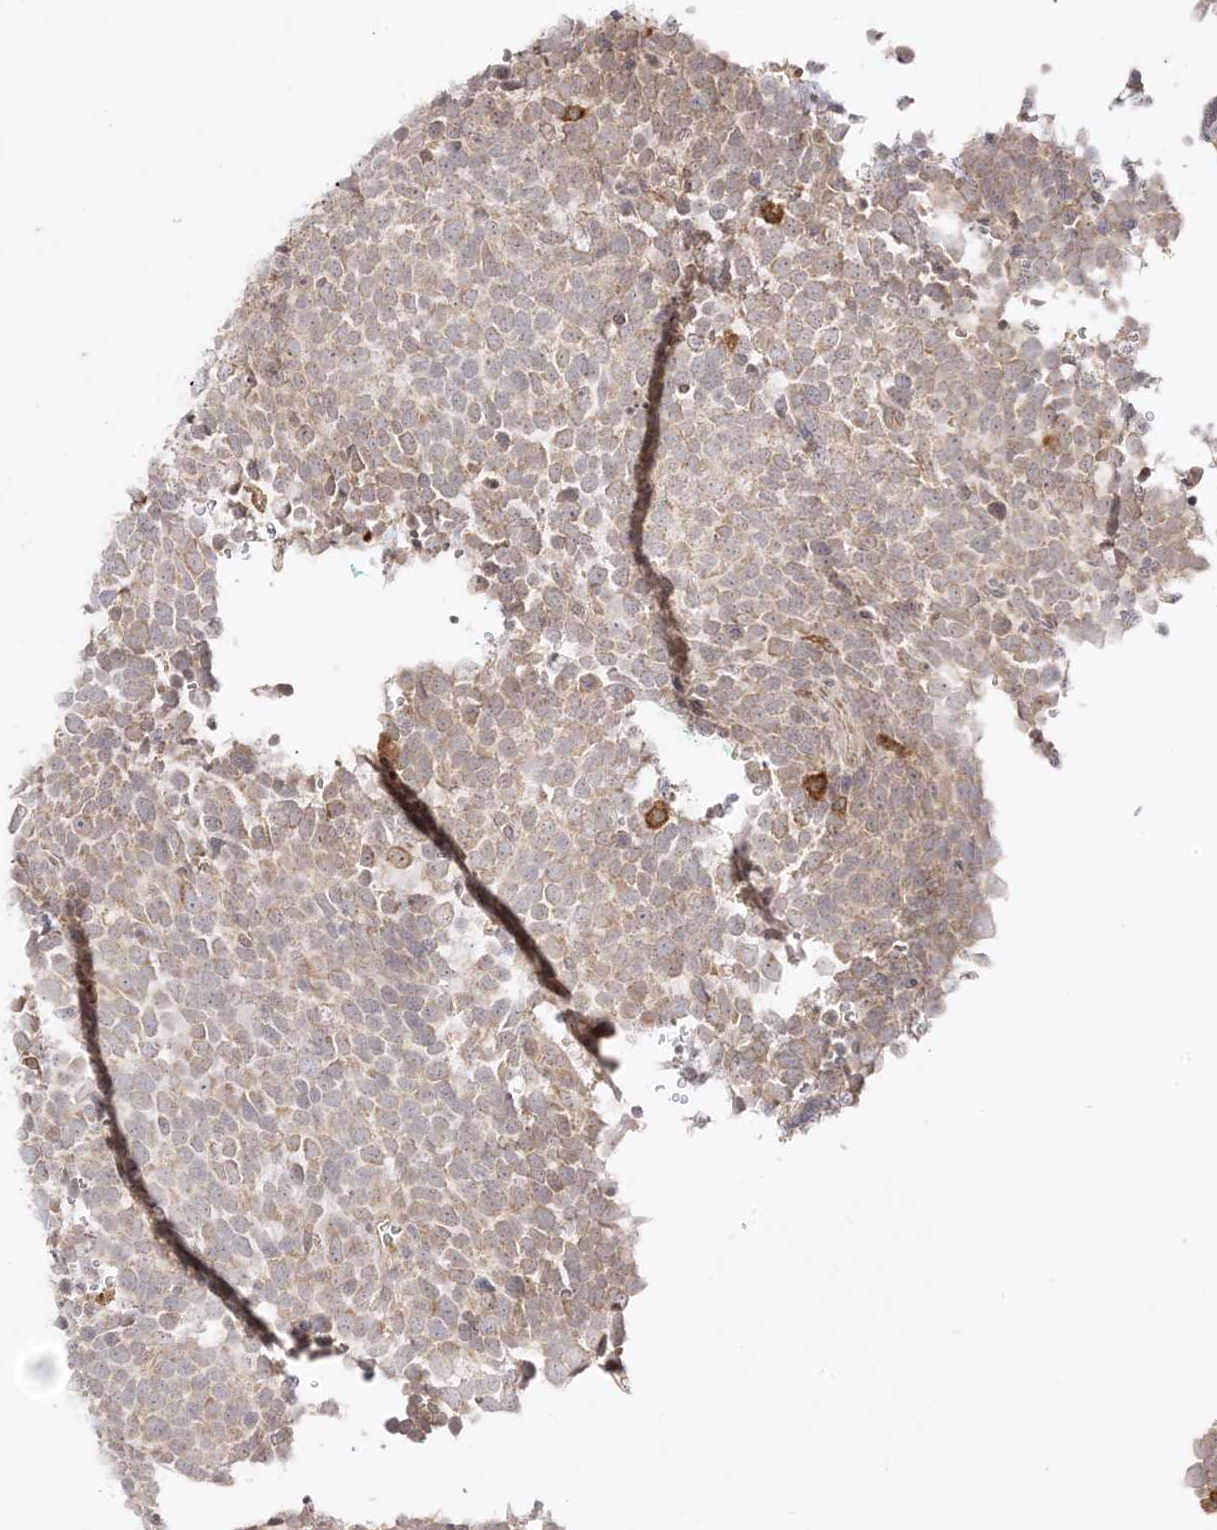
{"staining": {"intensity": "weak", "quantity": "25%-75%", "location": "cytoplasmic/membranous"}, "tissue": "urothelial cancer", "cell_type": "Tumor cells", "image_type": "cancer", "snomed": [{"axis": "morphology", "description": "Urothelial carcinoma, High grade"}, {"axis": "topography", "description": "Urinary bladder"}], "caption": "The micrograph exhibits immunohistochemical staining of high-grade urothelial carcinoma. There is weak cytoplasmic/membranous staining is seen in about 25%-75% of tumor cells.", "gene": "C2CD2", "patient": {"sex": "female", "age": 82}}